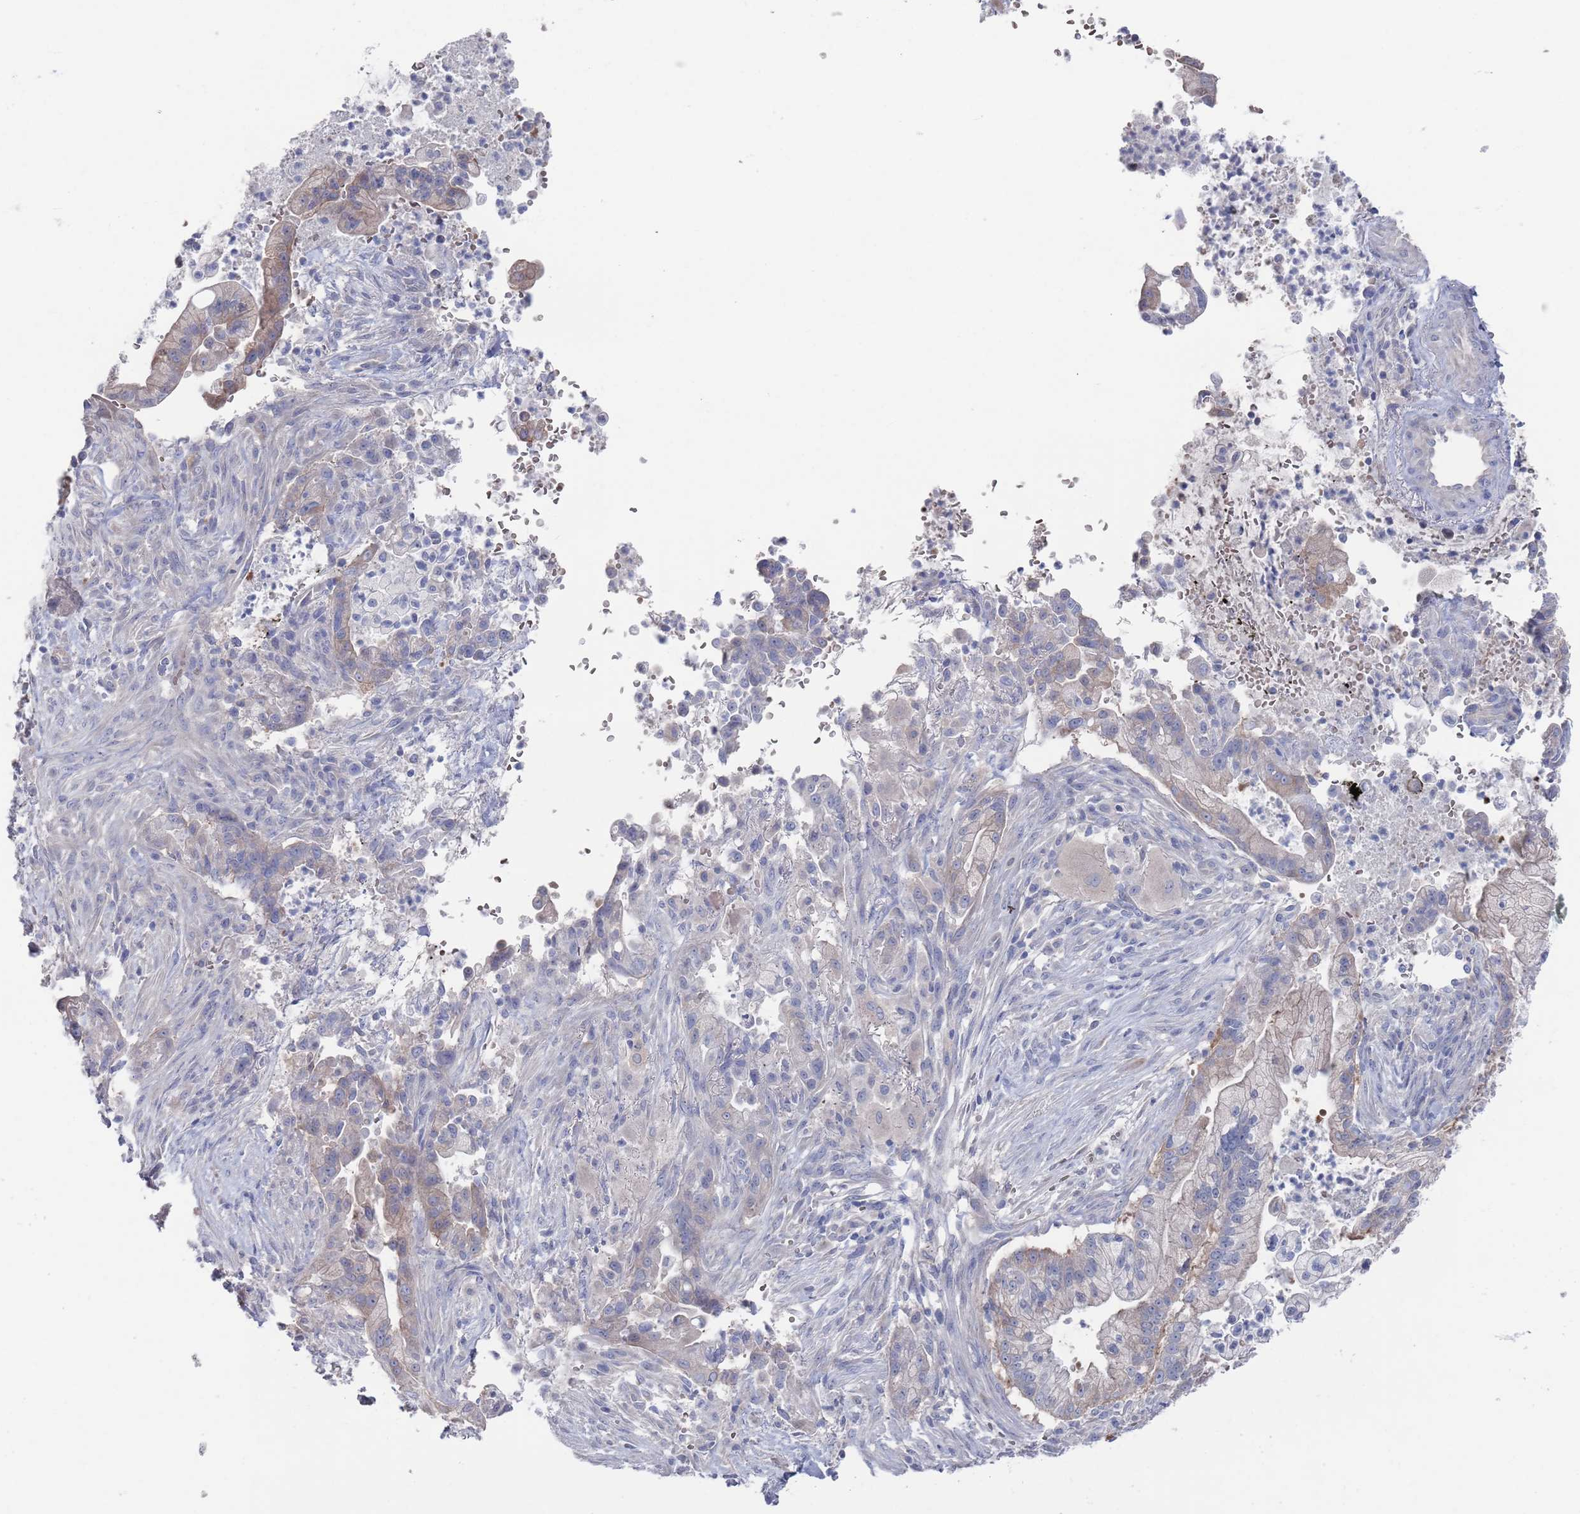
{"staining": {"intensity": "weak", "quantity": "<25%", "location": "cytoplasmic/membranous"}, "tissue": "pancreatic cancer", "cell_type": "Tumor cells", "image_type": "cancer", "snomed": [{"axis": "morphology", "description": "Adenocarcinoma, NOS"}, {"axis": "topography", "description": "Pancreas"}], "caption": "Immunohistochemistry (IHC) histopathology image of pancreatic adenocarcinoma stained for a protein (brown), which exhibits no expression in tumor cells.", "gene": "TMCO3", "patient": {"sex": "male", "age": 44}}